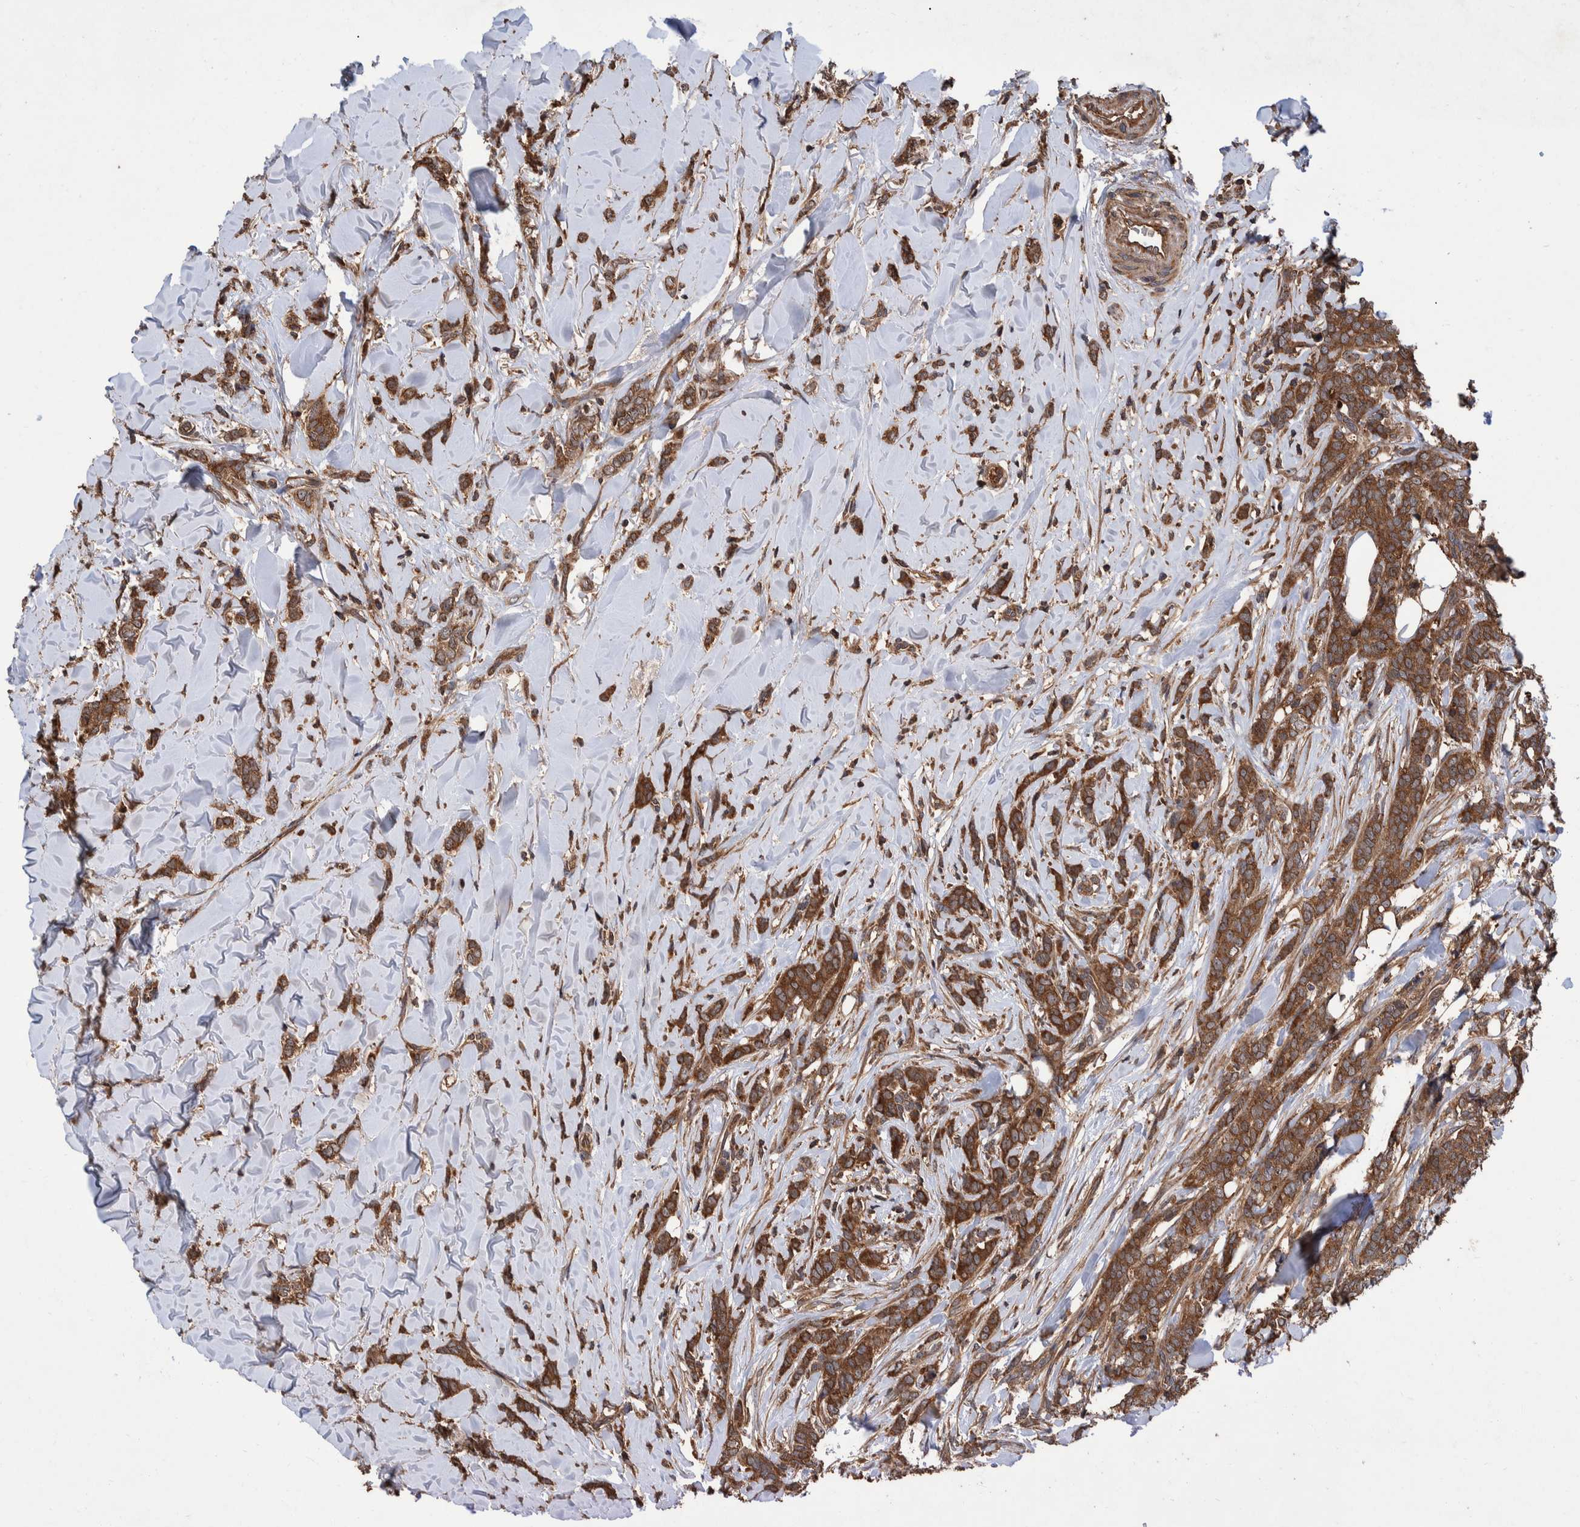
{"staining": {"intensity": "moderate", "quantity": ">75%", "location": "cytoplasmic/membranous"}, "tissue": "breast cancer", "cell_type": "Tumor cells", "image_type": "cancer", "snomed": [{"axis": "morphology", "description": "Lobular carcinoma"}, {"axis": "topography", "description": "Skin"}, {"axis": "topography", "description": "Breast"}], "caption": "DAB (3,3'-diaminobenzidine) immunohistochemical staining of human lobular carcinoma (breast) demonstrates moderate cytoplasmic/membranous protein staining in approximately >75% of tumor cells.", "gene": "VBP1", "patient": {"sex": "female", "age": 46}}